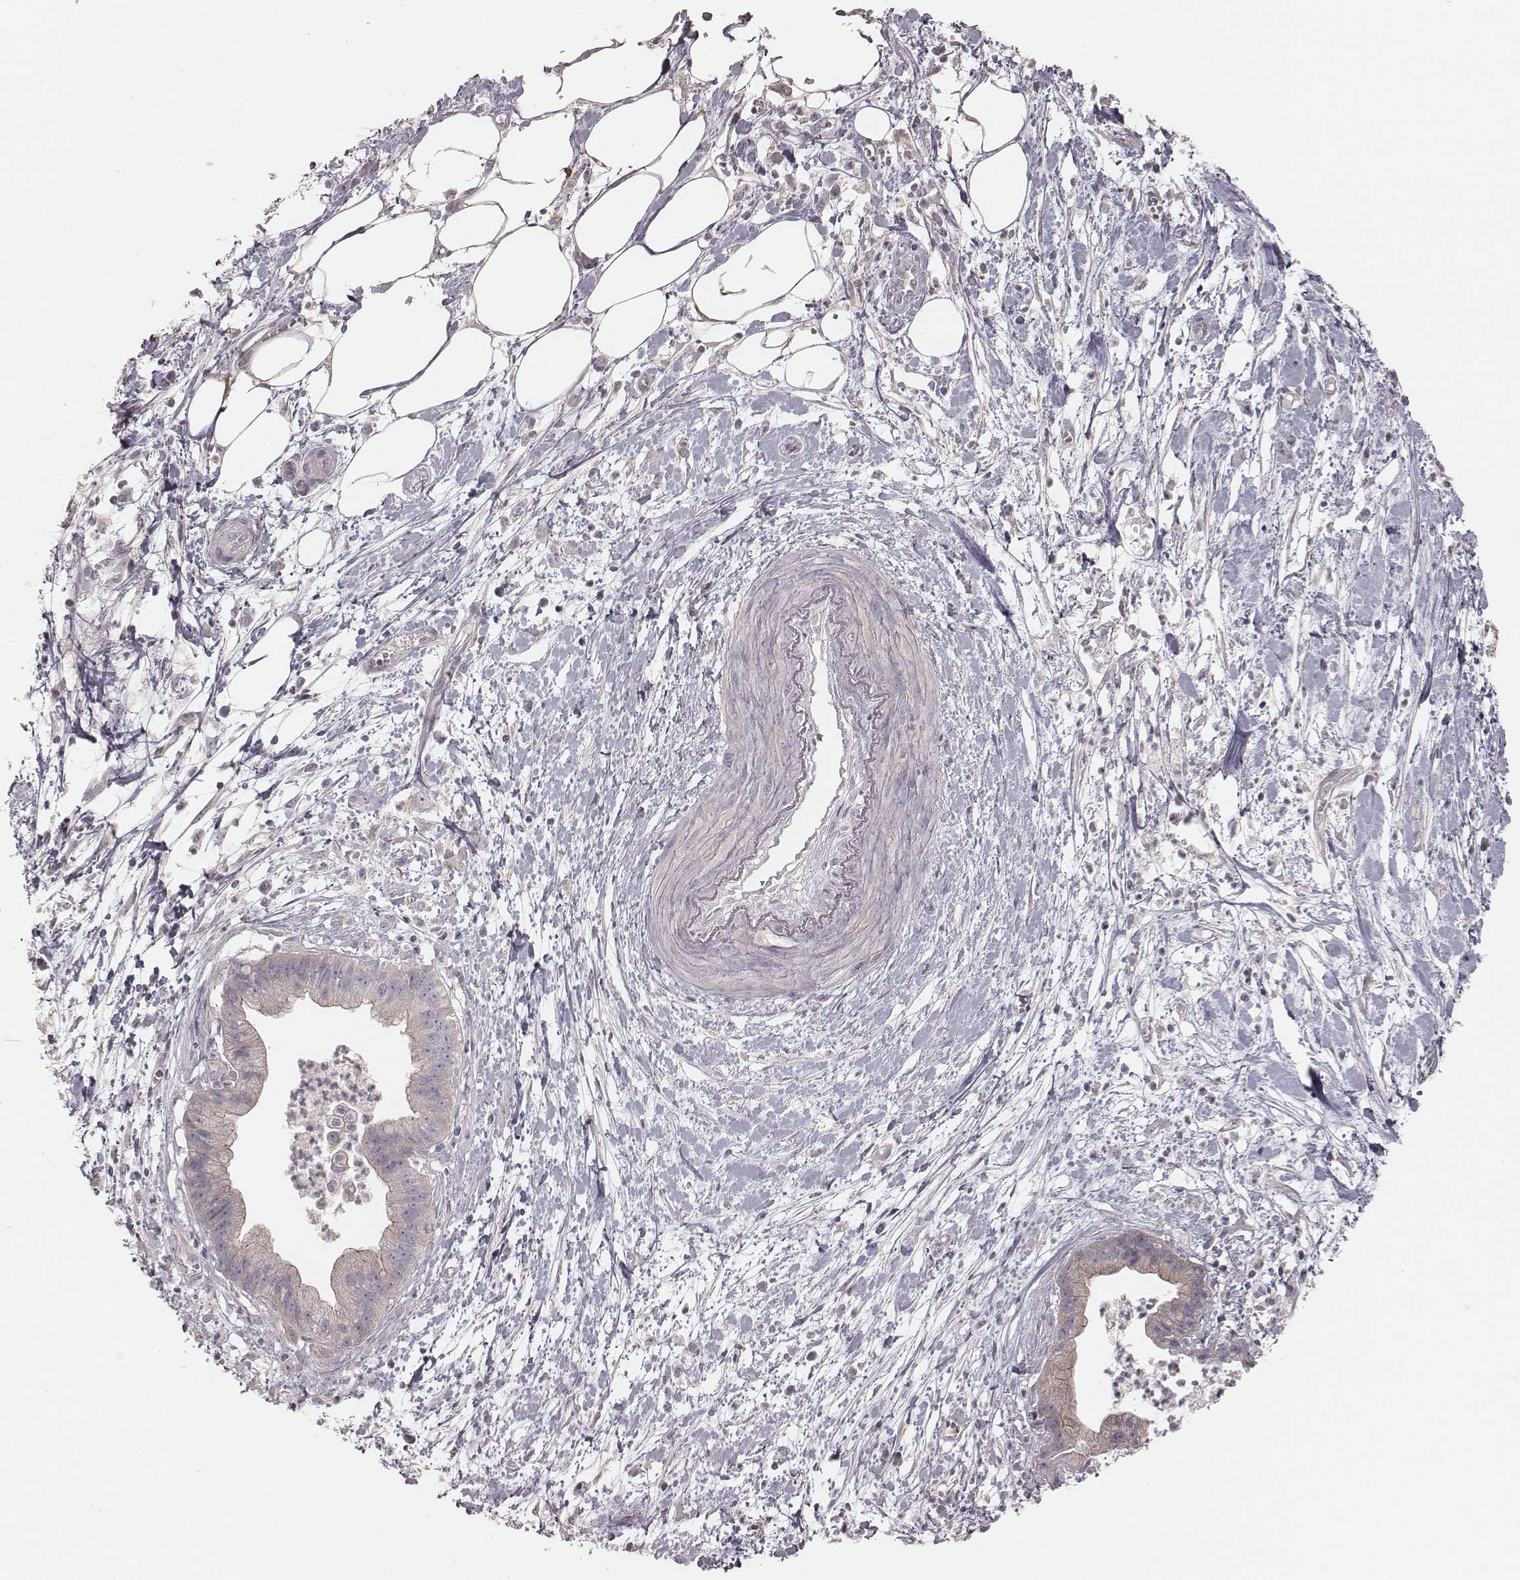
{"staining": {"intensity": "negative", "quantity": "none", "location": "none"}, "tissue": "pancreatic cancer", "cell_type": "Tumor cells", "image_type": "cancer", "snomed": [{"axis": "morphology", "description": "Normal tissue, NOS"}, {"axis": "morphology", "description": "Adenocarcinoma, NOS"}, {"axis": "topography", "description": "Lymph node"}, {"axis": "topography", "description": "Pancreas"}], "caption": "Tumor cells are negative for protein expression in human pancreatic adenocarcinoma. Brightfield microscopy of immunohistochemistry (IHC) stained with DAB (brown) and hematoxylin (blue), captured at high magnification.", "gene": "TDRD5", "patient": {"sex": "female", "age": 58}}